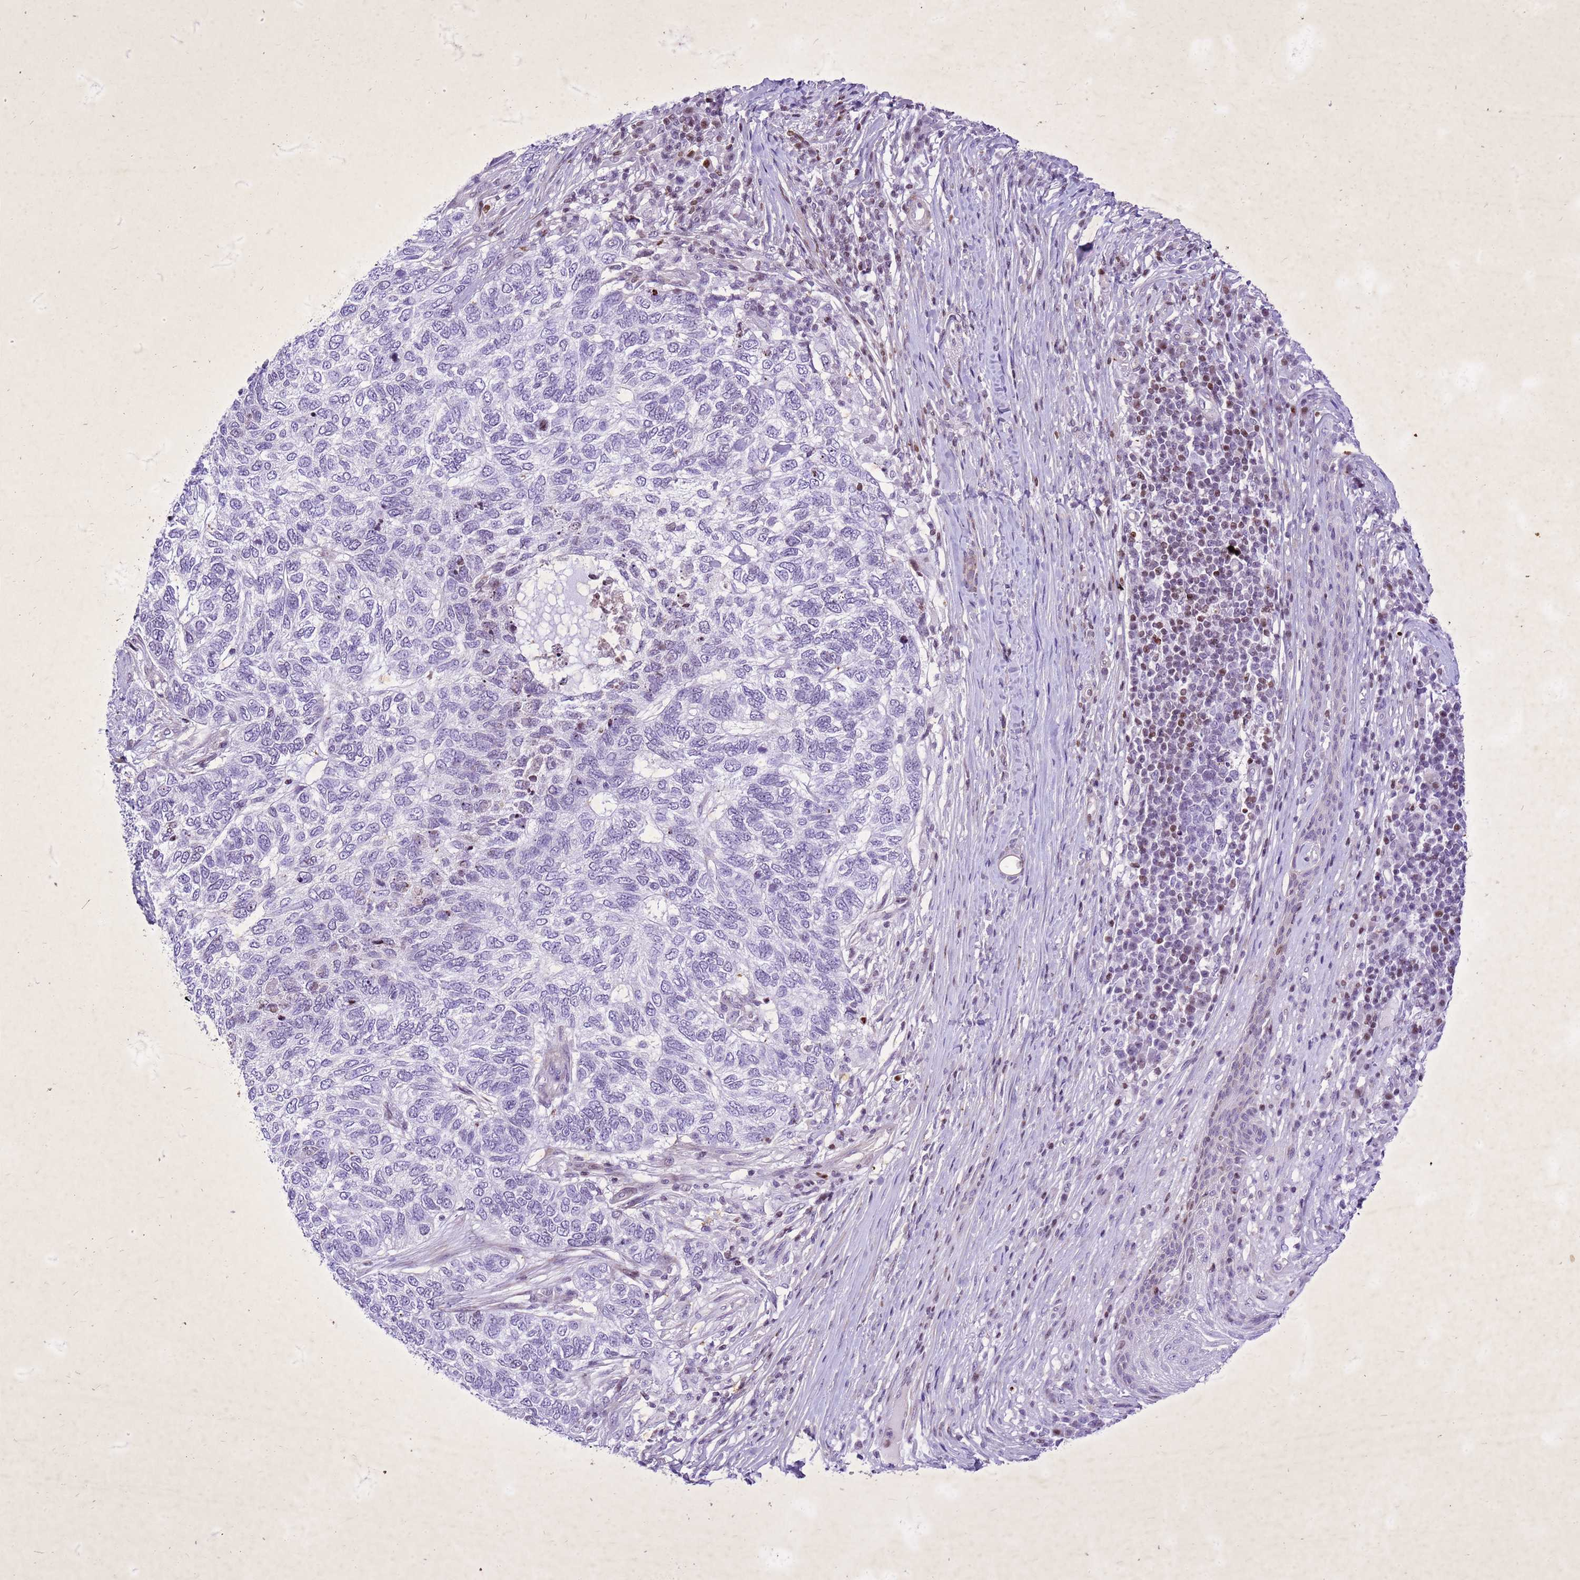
{"staining": {"intensity": "negative", "quantity": "none", "location": "none"}, "tissue": "skin cancer", "cell_type": "Tumor cells", "image_type": "cancer", "snomed": [{"axis": "morphology", "description": "Basal cell carcinoma"}, {"axis": "topography", "description": "Skin"}], "caption": "High power microscopy histopathology image of an immunohistochemistry photomicrograph of skin cancer (basal cell carcinoma), revealing no significant expression in tumor cells.", "gene": "COPS9", "patient": {"sex": "female", "age": 65}}